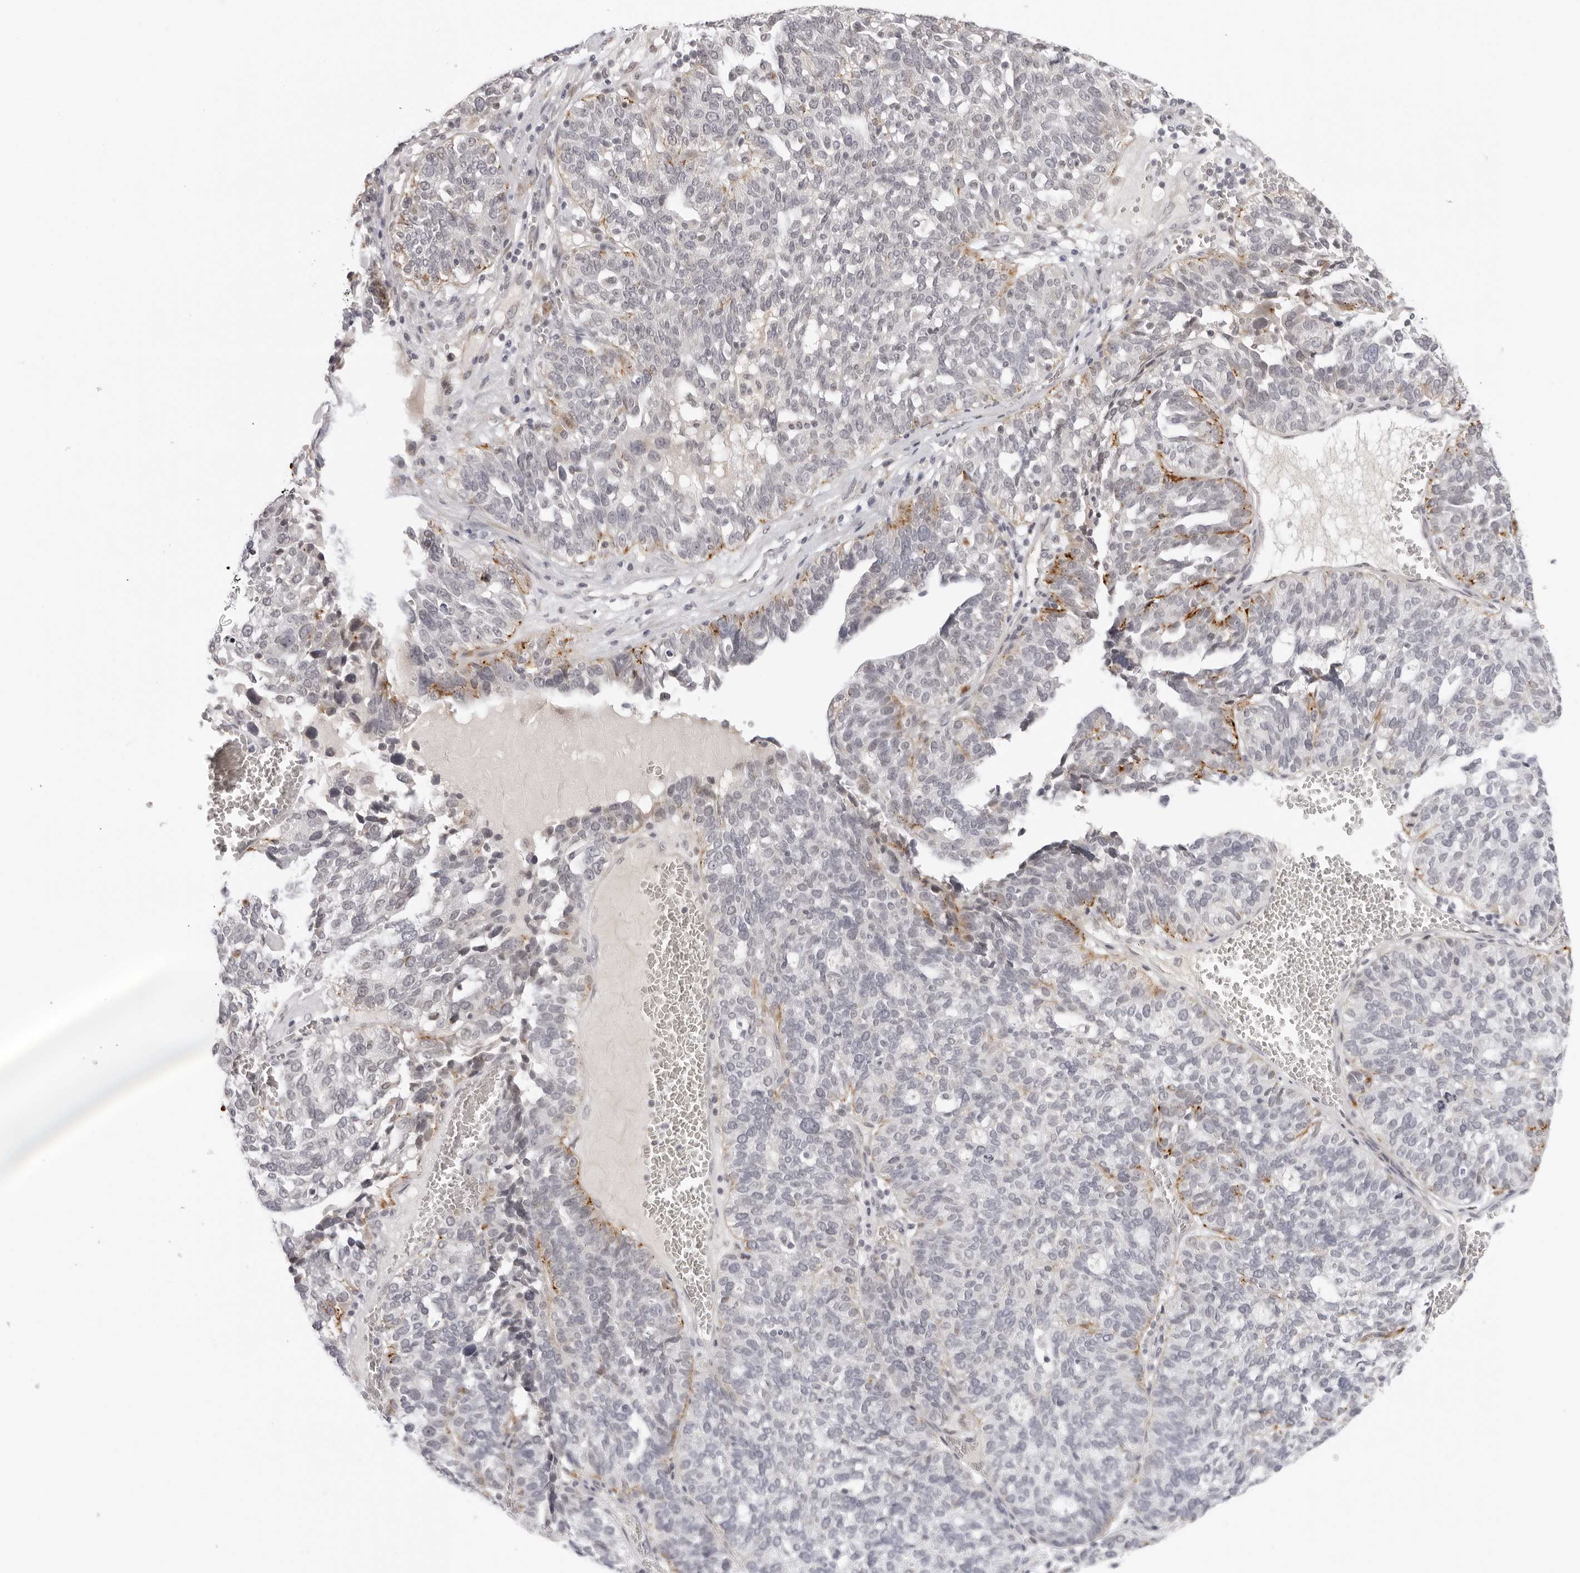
{"staining": {"intensity": "moderate", "quantity": "25%-75%", "location": "cytoplasmic/membranous"}, "tissue": "ovarian cancer", "cell_type": "Tumor cells", "image_type": "cancer", "snomed": [{"axis": "morphology", "description": "Cystadenocarcinoma, serous, NOS"}, {"axis": "topography", "description": "Ovary"}], "caption": "Moderate cytoplasmic/membranous staining for a protein is identified in approximately 25%-75% of tumor cells of serous cystadenocarcinoma (ovarian) using IHC.", "gene": "STRADB", "patient": {"sex": "female", "age": 59}}